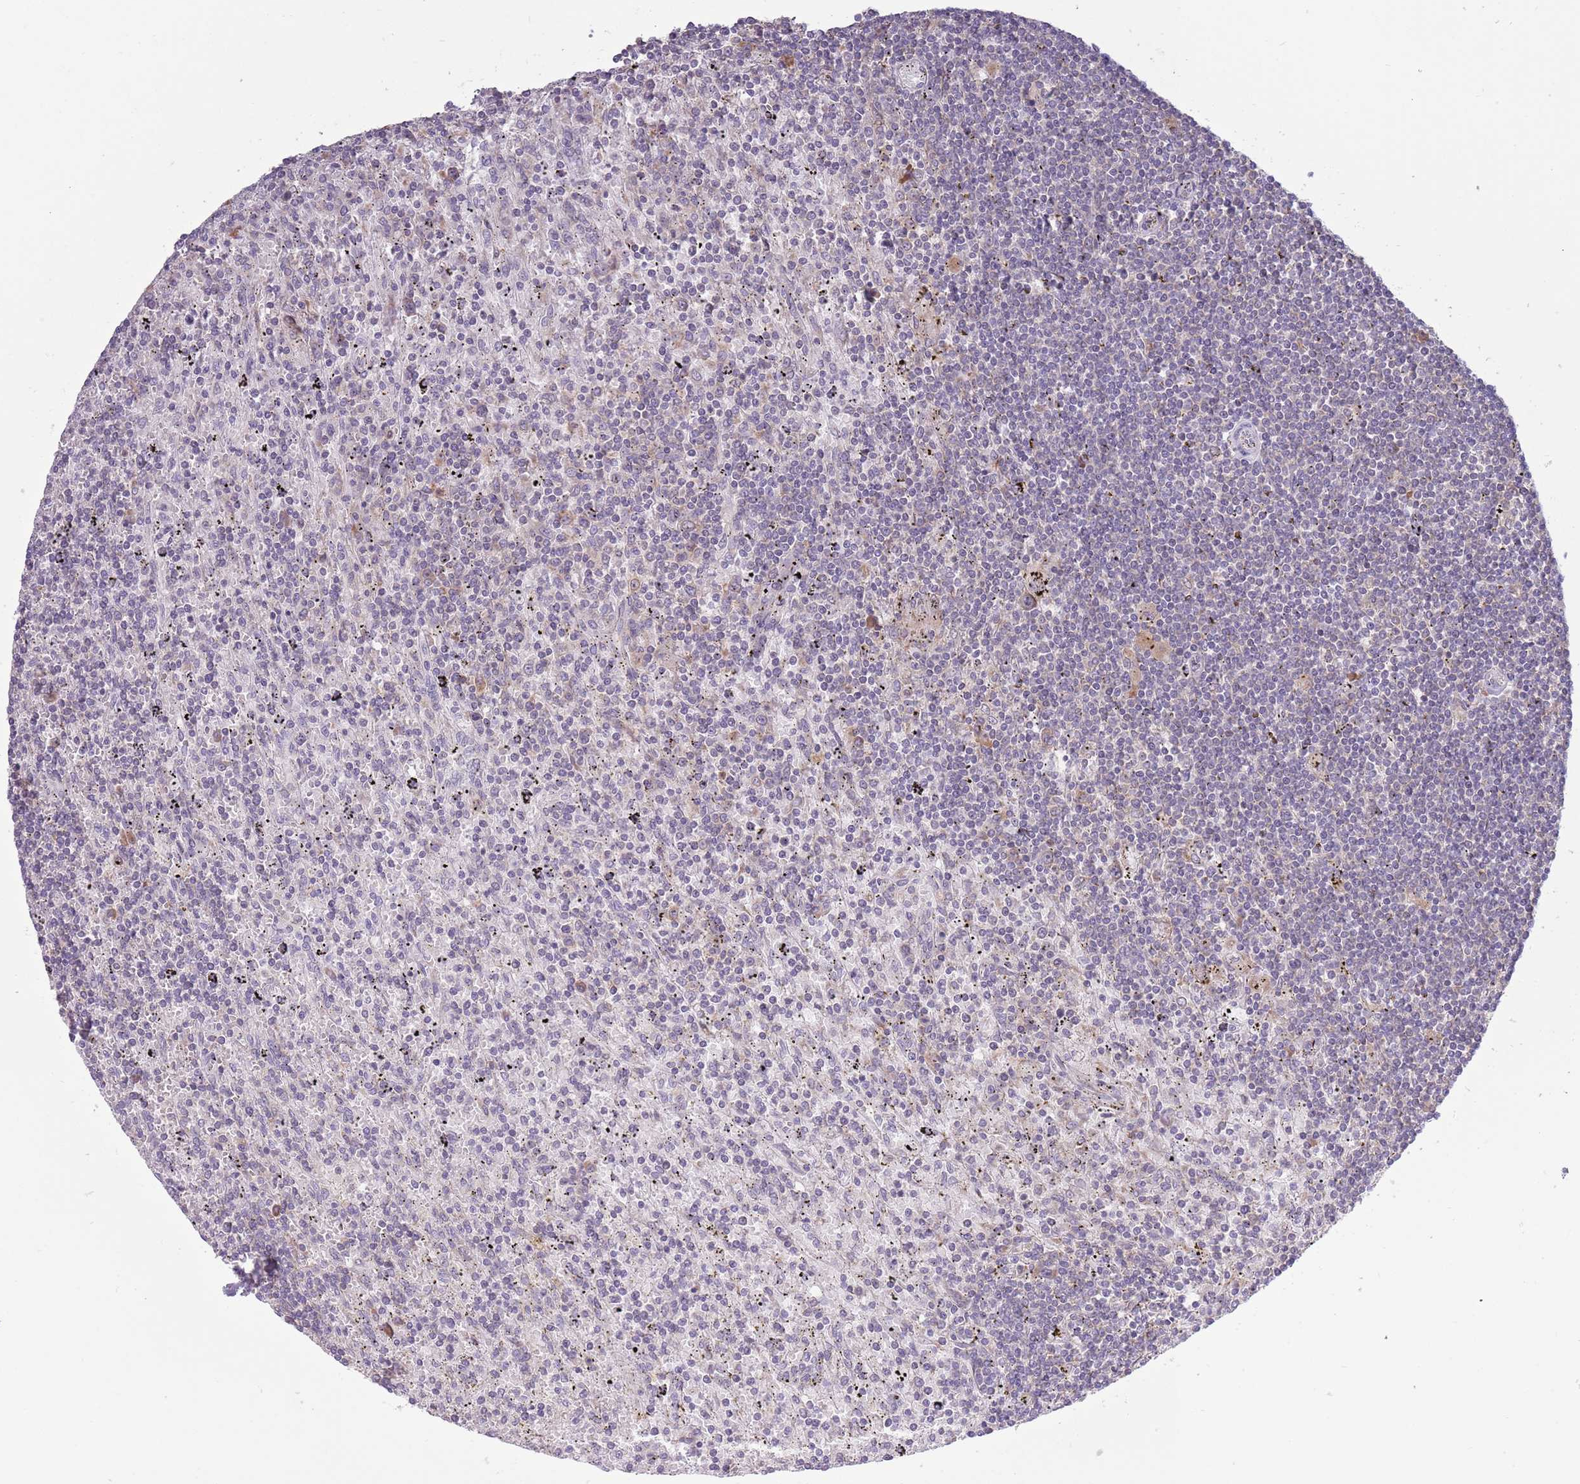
{"staining": {"intensity": "negative", "quantity": "none", "location": "none"}, "tissue": "lymphoma", "cell_type": "Tumor cells", "image_type": "cancer", "snomed": [{"axis": "morphology", "description": "Malignant lymphoma, non-Hodgkin's type, Low grade"}, {"axis": "topography", "description": "Spleen"}], "caption": "Tumor cells show no significant protein expression in lymphoma.", "gene": "RPL17-C18orf32", "patient": {"sex": "male", "age": 76}}